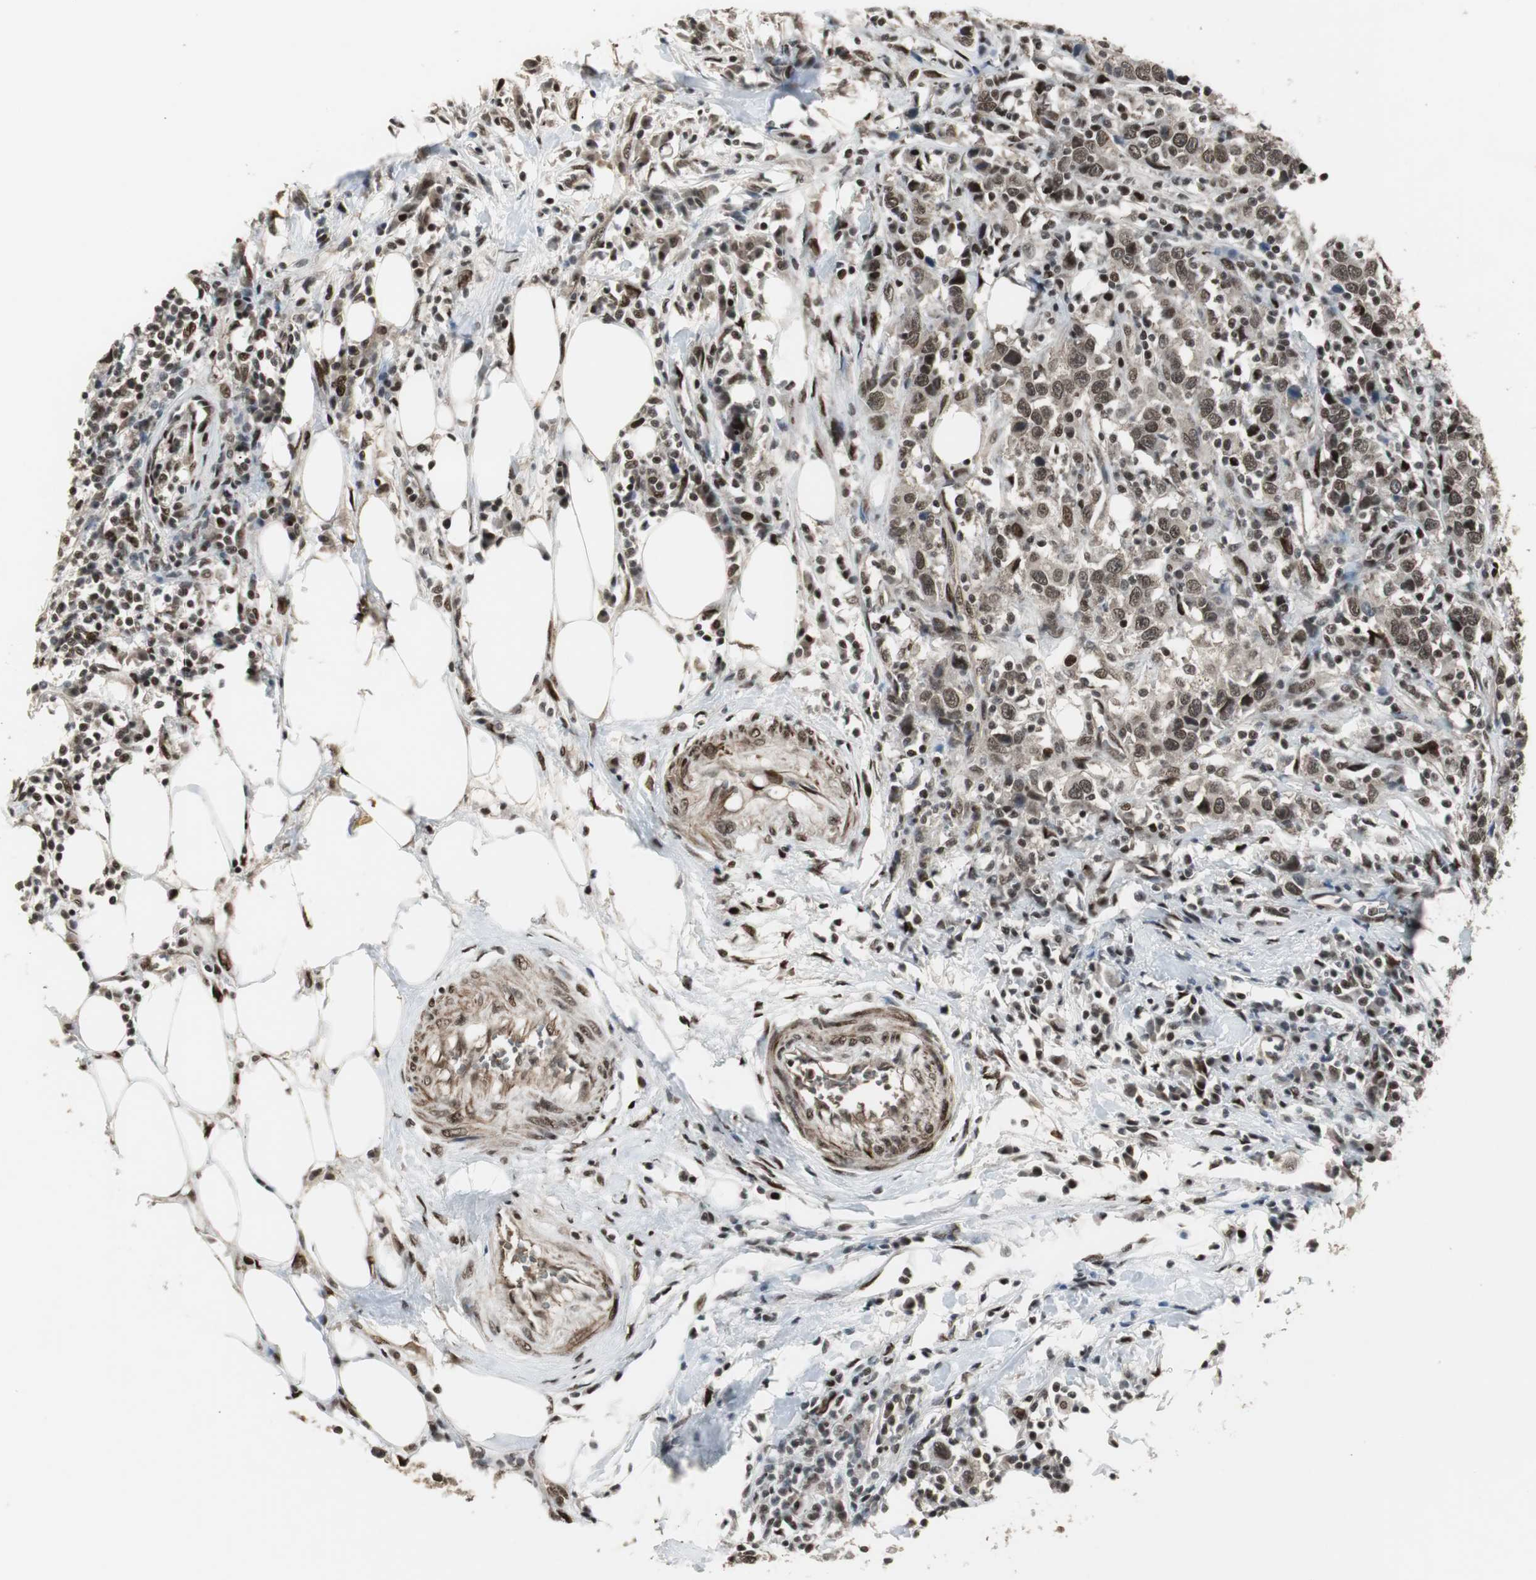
{"staining": {"intensity": "moderate", "quantity": ">75%", "location": "cytoplasmic/membranous,nuclear"}, "tissue": "urothelial cancer", "cell_type": "Tumor cells", "image_type": "cancer", "snomed": [{"axis": "morphology", "description": "Urothelial carcinoma, High grade"}, {"axis": "topography", "description": "Urinary bladder"}], "caption": "Brown immunohistochemical staining in urothelial cancer displays moderate cytoplasmic/membranous and nuclear positivity in approximately >75% of tumor cells.", "gene": "TAF5", "patient": {"sex": "male", "age": 61}}